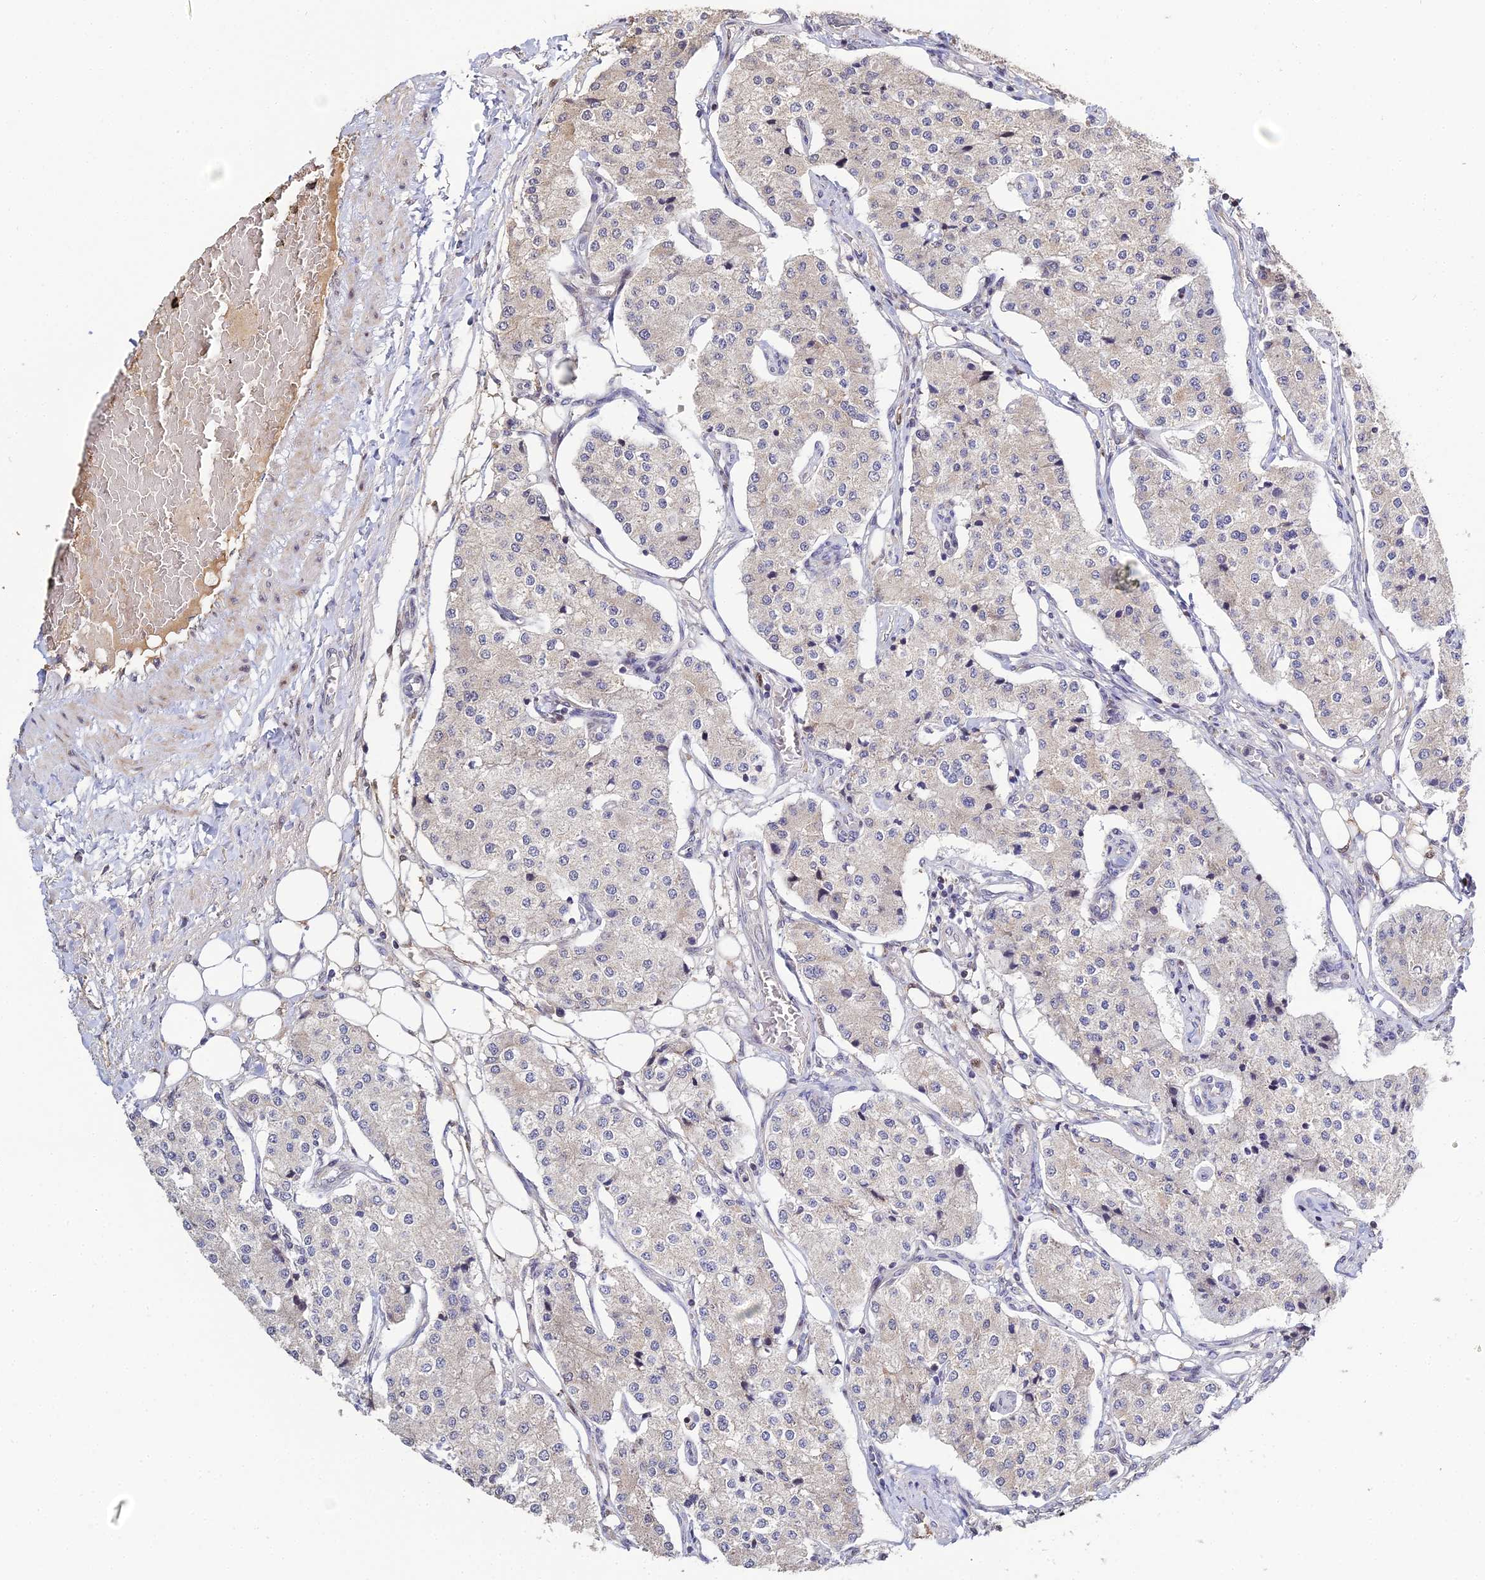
{"staining": {"intensity": "negative", "quantity": "none", "location": "none"}, "tissue": "carcinoid", "cell_type": "Tumor cells", "image_type": "cancer", "snomed": [{"axis": "morphology", "description": "Carcinoid, malignant, NOS"}, {"axis": "topography", "description": "Colon"}], "caption": "Tumor cells are negative for protein expression in human carcinoid. Nuclei are stained in blue.", "gene": "ERCC5", "patient": {"sex": "female", "age": 52}}